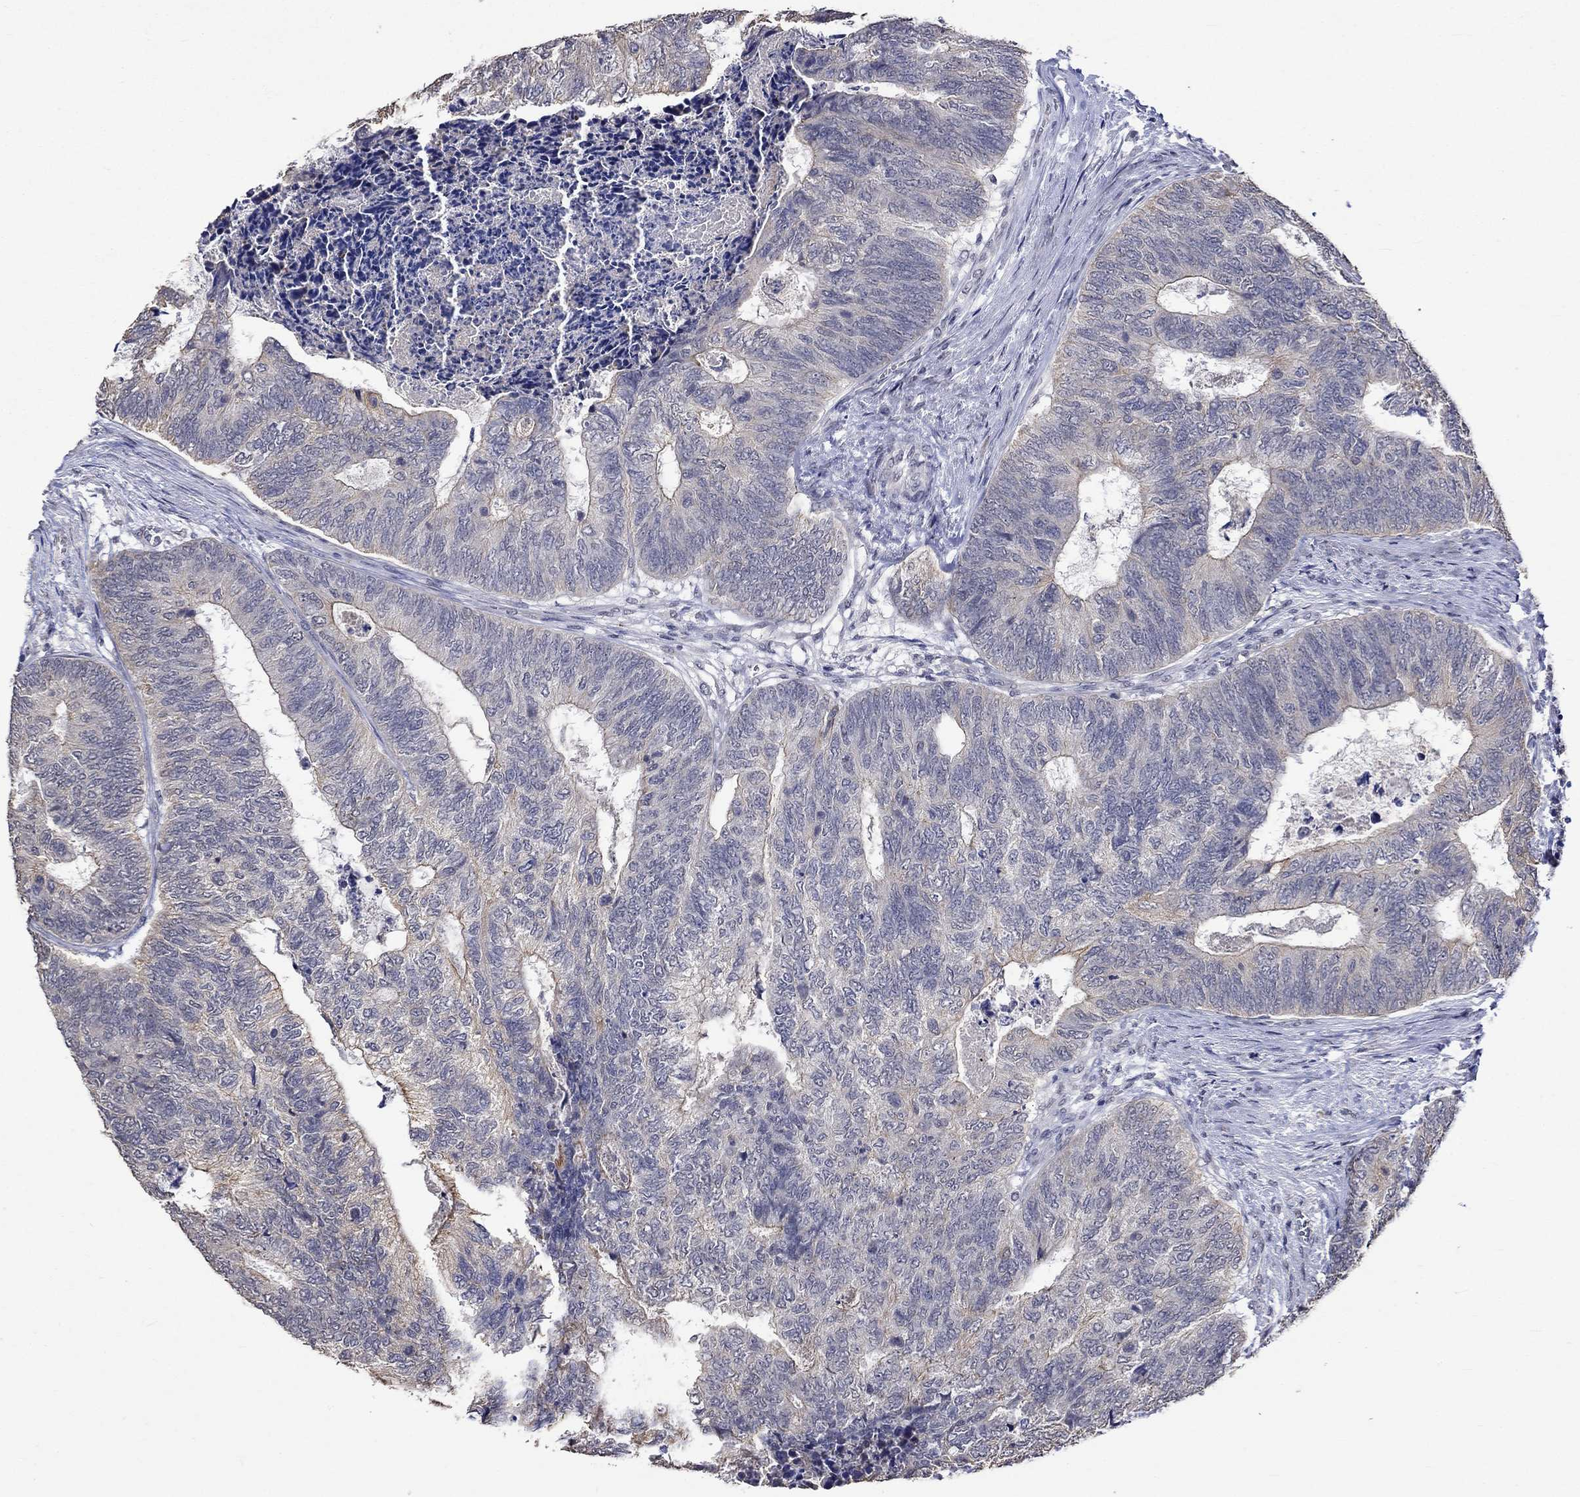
{"staining": {"intensity": "negative", "quantity": "none", "location": "none"}, "tissue": "colorectal cancer", "cell_type": "Tumor cells", "image_type": "cancer", "snomed": [{"axis": "morphology", "description": "Adenocarcinoma, NOS"}, {"axis": "topography", "description": "Colon"}], "caption": "A high-resolution photomicrograph shows IHC staining of colorectal cancer (adenocarcinoma), which shows no significant positivity in tumor cells.", "gene": "DDX3Y", "patient": {"sex": "female", "age": 67}}